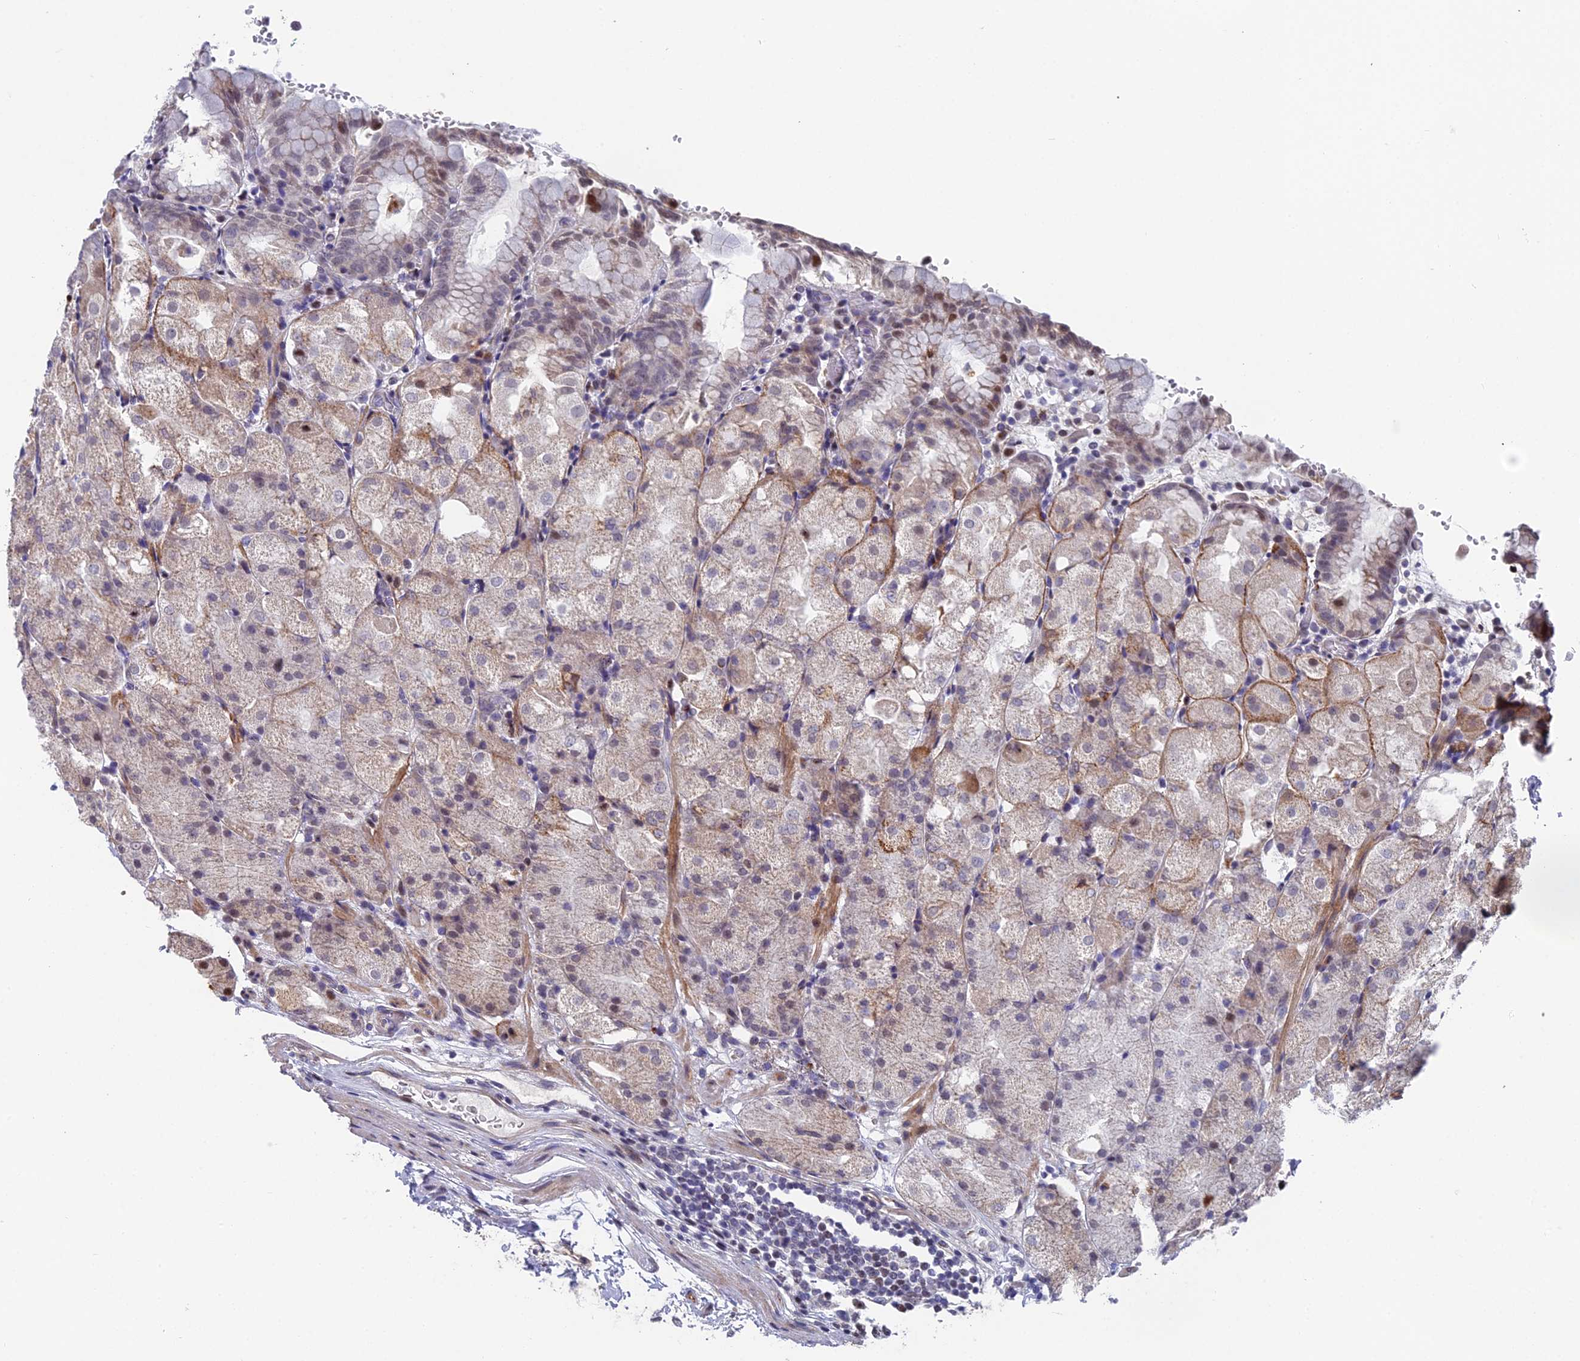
{"staining": {"intensity": "weak", "quantity": "<25%", "location": "cytoplasmic/membranous,nuclear"}, "tissue": "stomach", "cell_type": "Glandular cells", "image_type": "normal", "snomed": [{"axis": "morphology", "description": "Normal tissue, NOS"}, {"axis": "topography", "description": "Stomach, upper"}, {"axis": "topography", "description": "Stomach, lower"}], "caption": "Image shows no protein expression in glandular cells of normal stomach. (Stains: DAB (3,3'-diaminobenzidine) immunohistochemistry with hematoxylin counter stain, Microscopy: brightfield microscopy at high magnification).", "gene": "XKR9", "patient": {"sex": "male", "age": 62}}